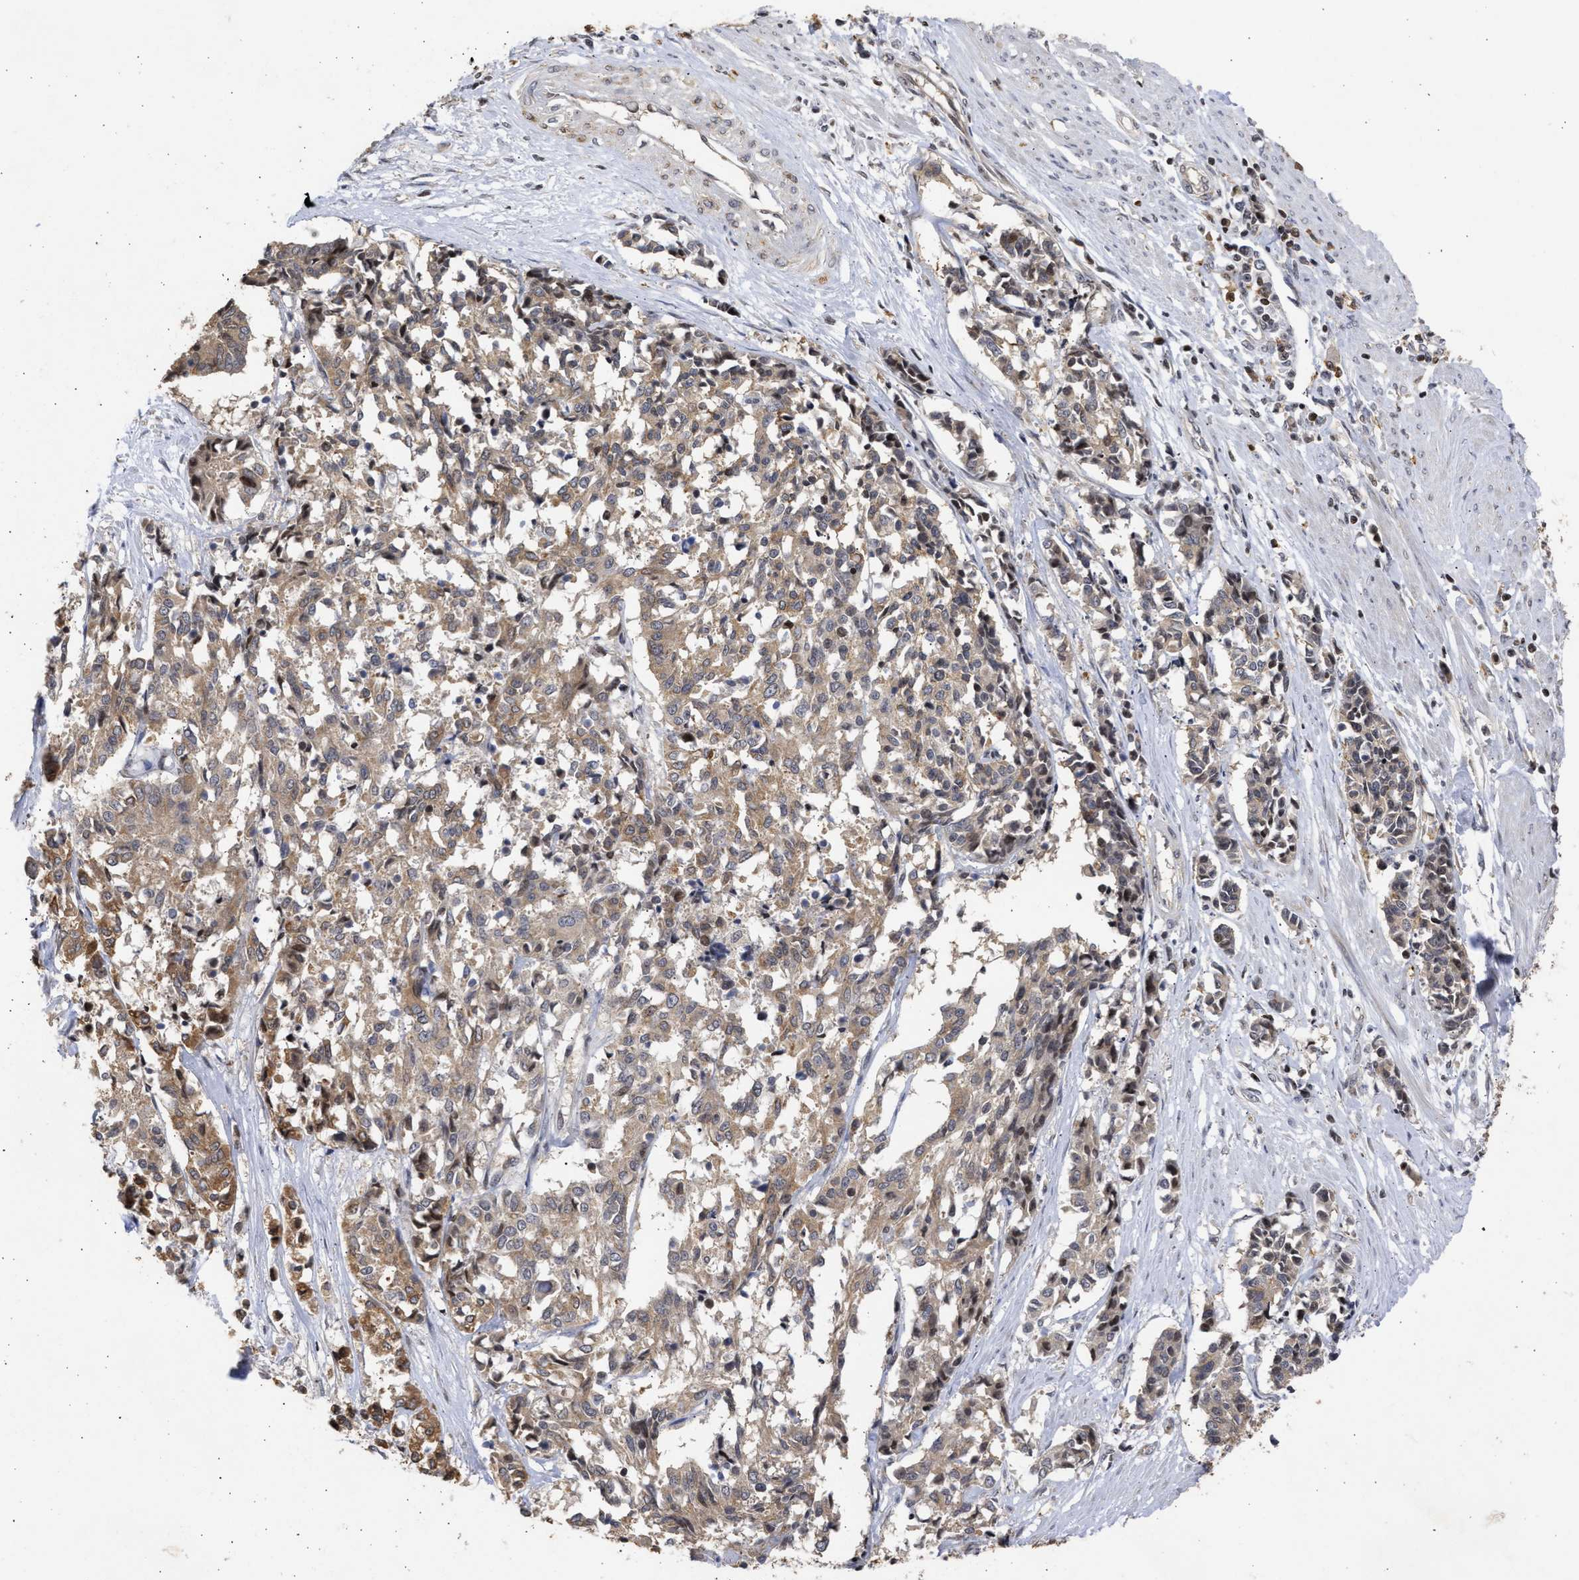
{"staining": {"intensity": "moderate", "quantity": ">75%", "location": "cytoplasmic/membranous"}, "tissue": "cervical cancer", "cell_type": "Tumor cells", "image_type": "cancer", "snomed": [{"axis": "morphology", "description": "Squamous cell carcinoma, NOS"}, {"axis": "topography", "description": "Cervix"}], "caption": "The photomicrograph reveals immunohistochemical staining of cervical cancer (squamous cell carcinoma). There is moderate cytoplasmic/membranous staining is appreciated in approximately >75% of tumor cells.", "gene": "ENSG00000142539", "patient": {"sex": "female", "age": 35}}